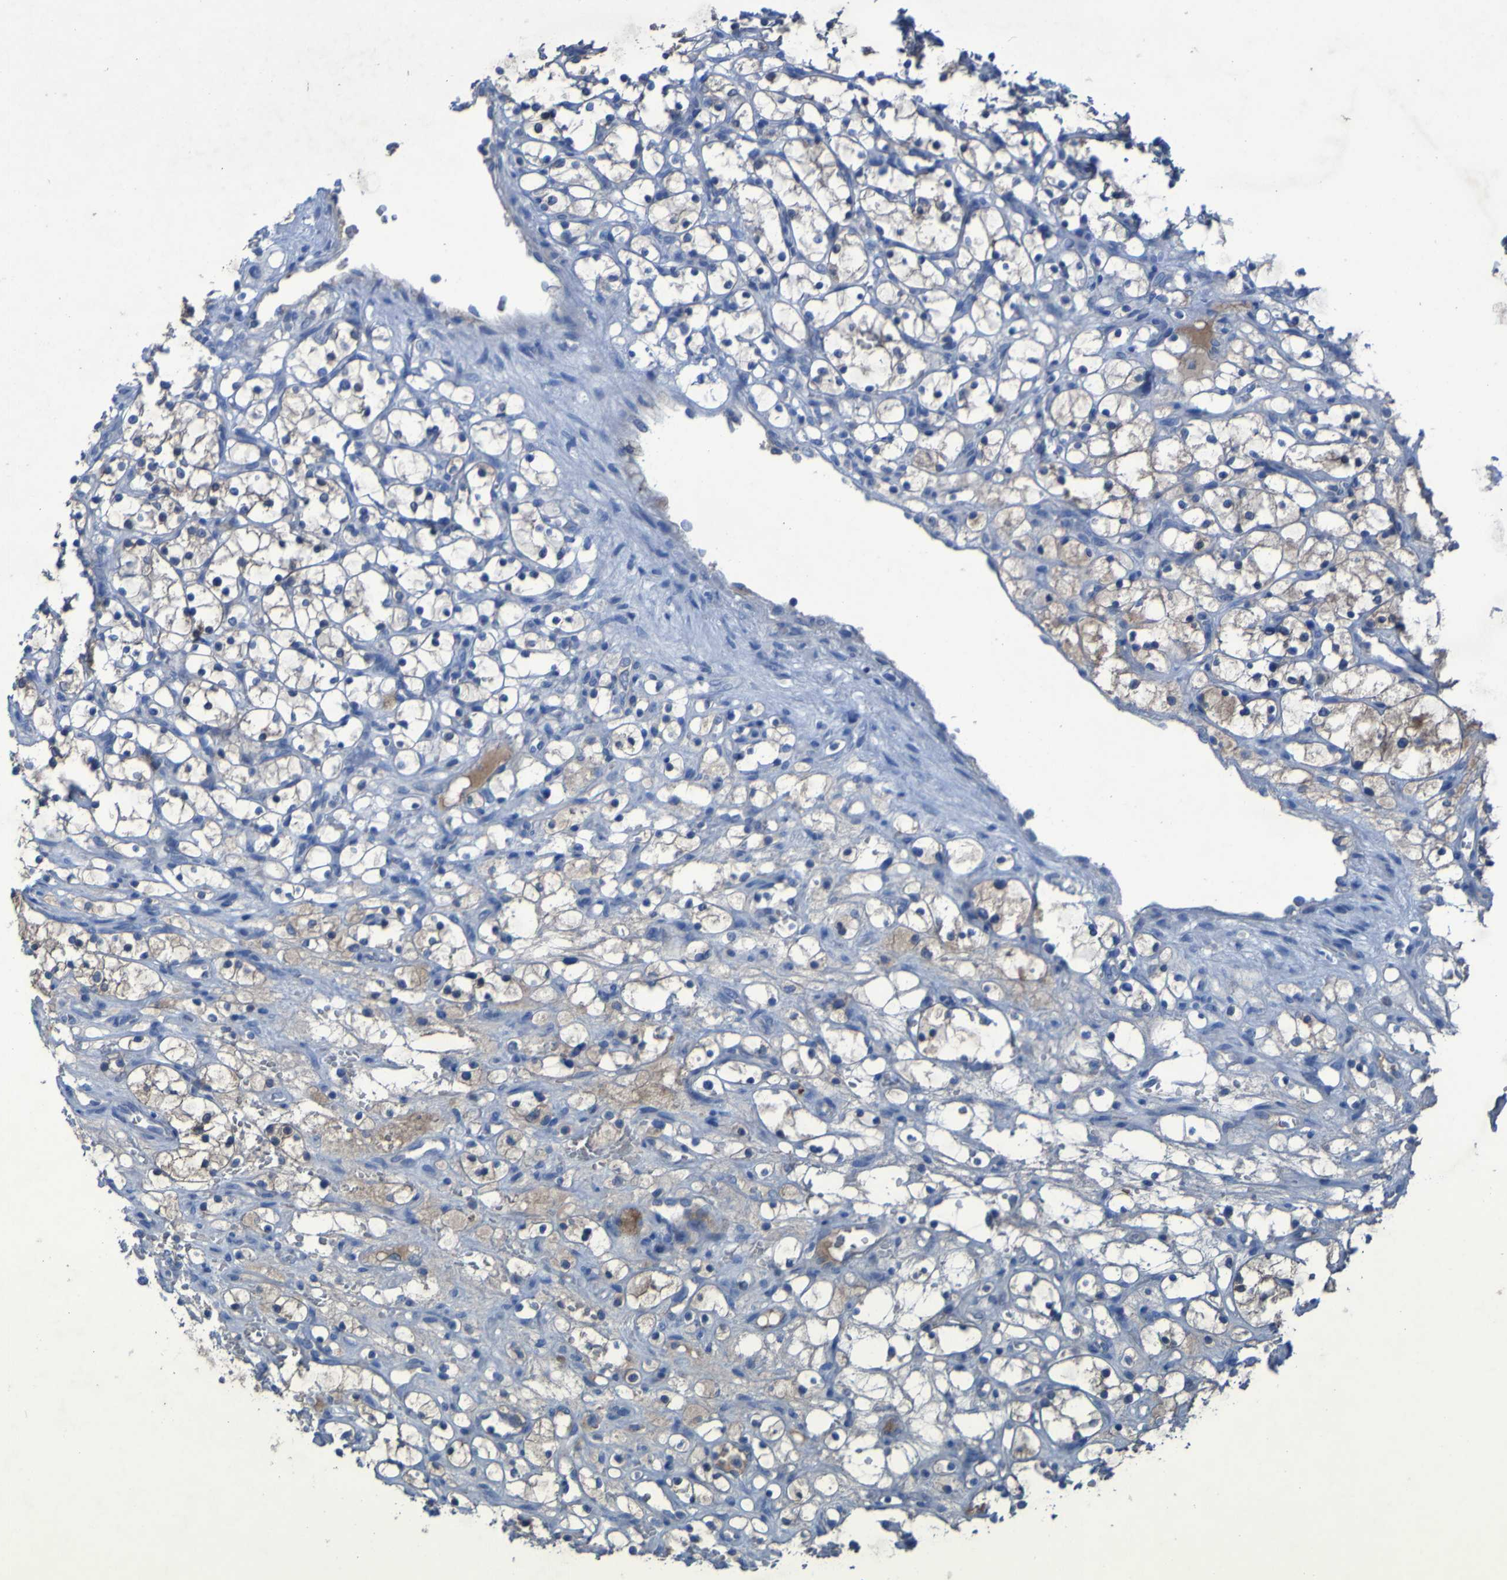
{"staining": {"intensity": "negative", "quantity": "none", "location": "none"}, "tissue": "renal cancer", "cell_type": "Tumor cells", "image_type": "cancer", "snomed": [{"axis": "morphology", "description": "Adenocarcinoma, NOS"}, {"axis": "topography", "description": "Kidney"}], "caption": "Immunohistochemistry image of human renal adenocarcinoma stained for a protein (brown), which shows no staining in tumor cells.", "gene": "SGK2", "patient": {"sex": "female", "age": 69}}